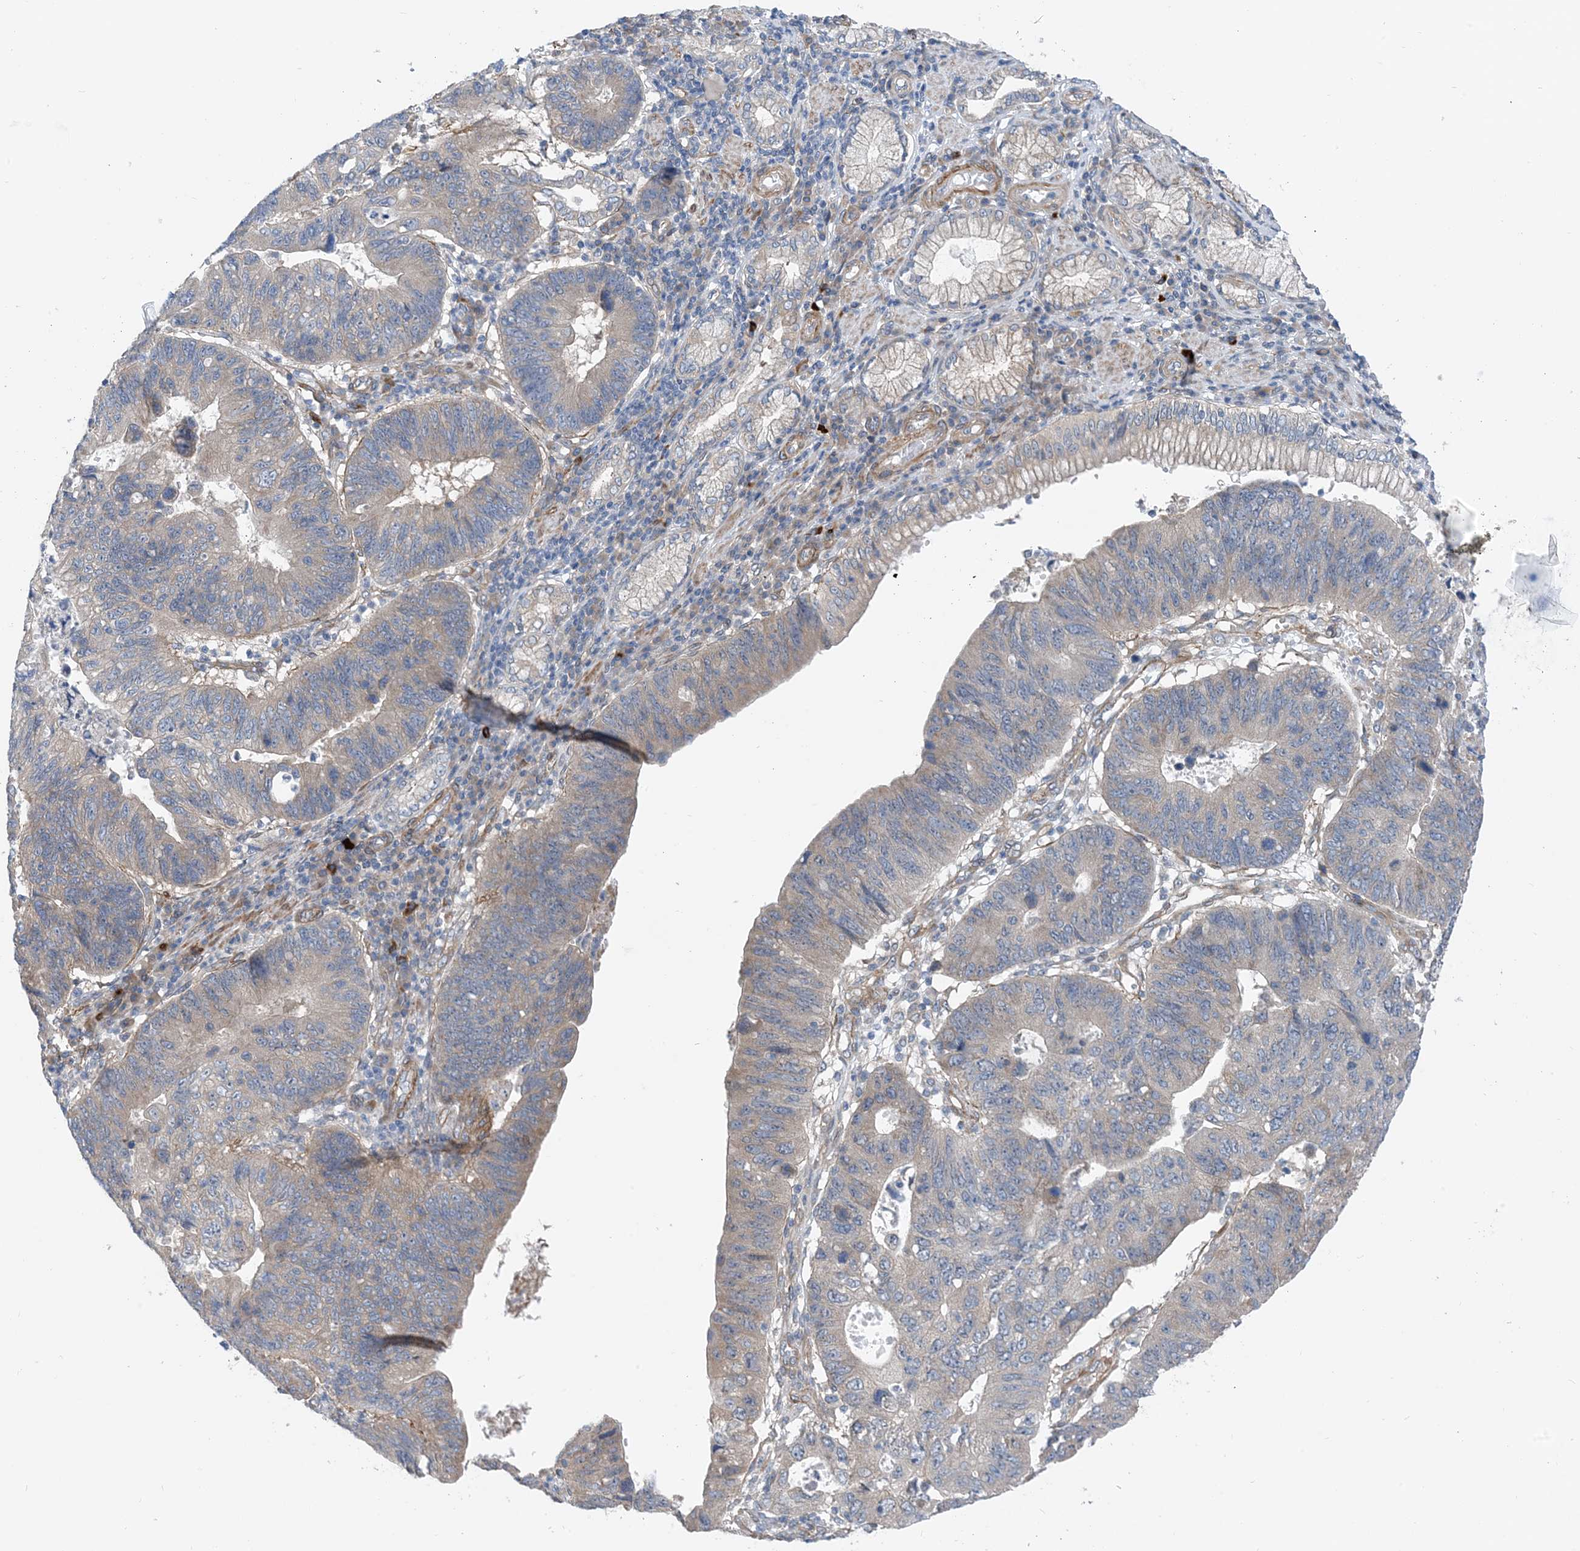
{"staining": {"intensity": "weak", "quantity": "25%-75%", "location": "cytoplasmic/membranous"}, "tissue": "stomach cancer", "cell_type": "Tumor cells", "image_type": "cancer", "snomed": [{"axis": "morphology", "description": "Adenocarcinoma, NOS"}, {"axis": "topography", "description": "Stomach"}], "caption": "Stomach cancer stained with a brown dye displays weak cytoplasmic/membranous positive positivity in about 25%-75% of tumor cells.", "gene": "PLEKHA3", "patient": {"sex": "male", "age": 59}}